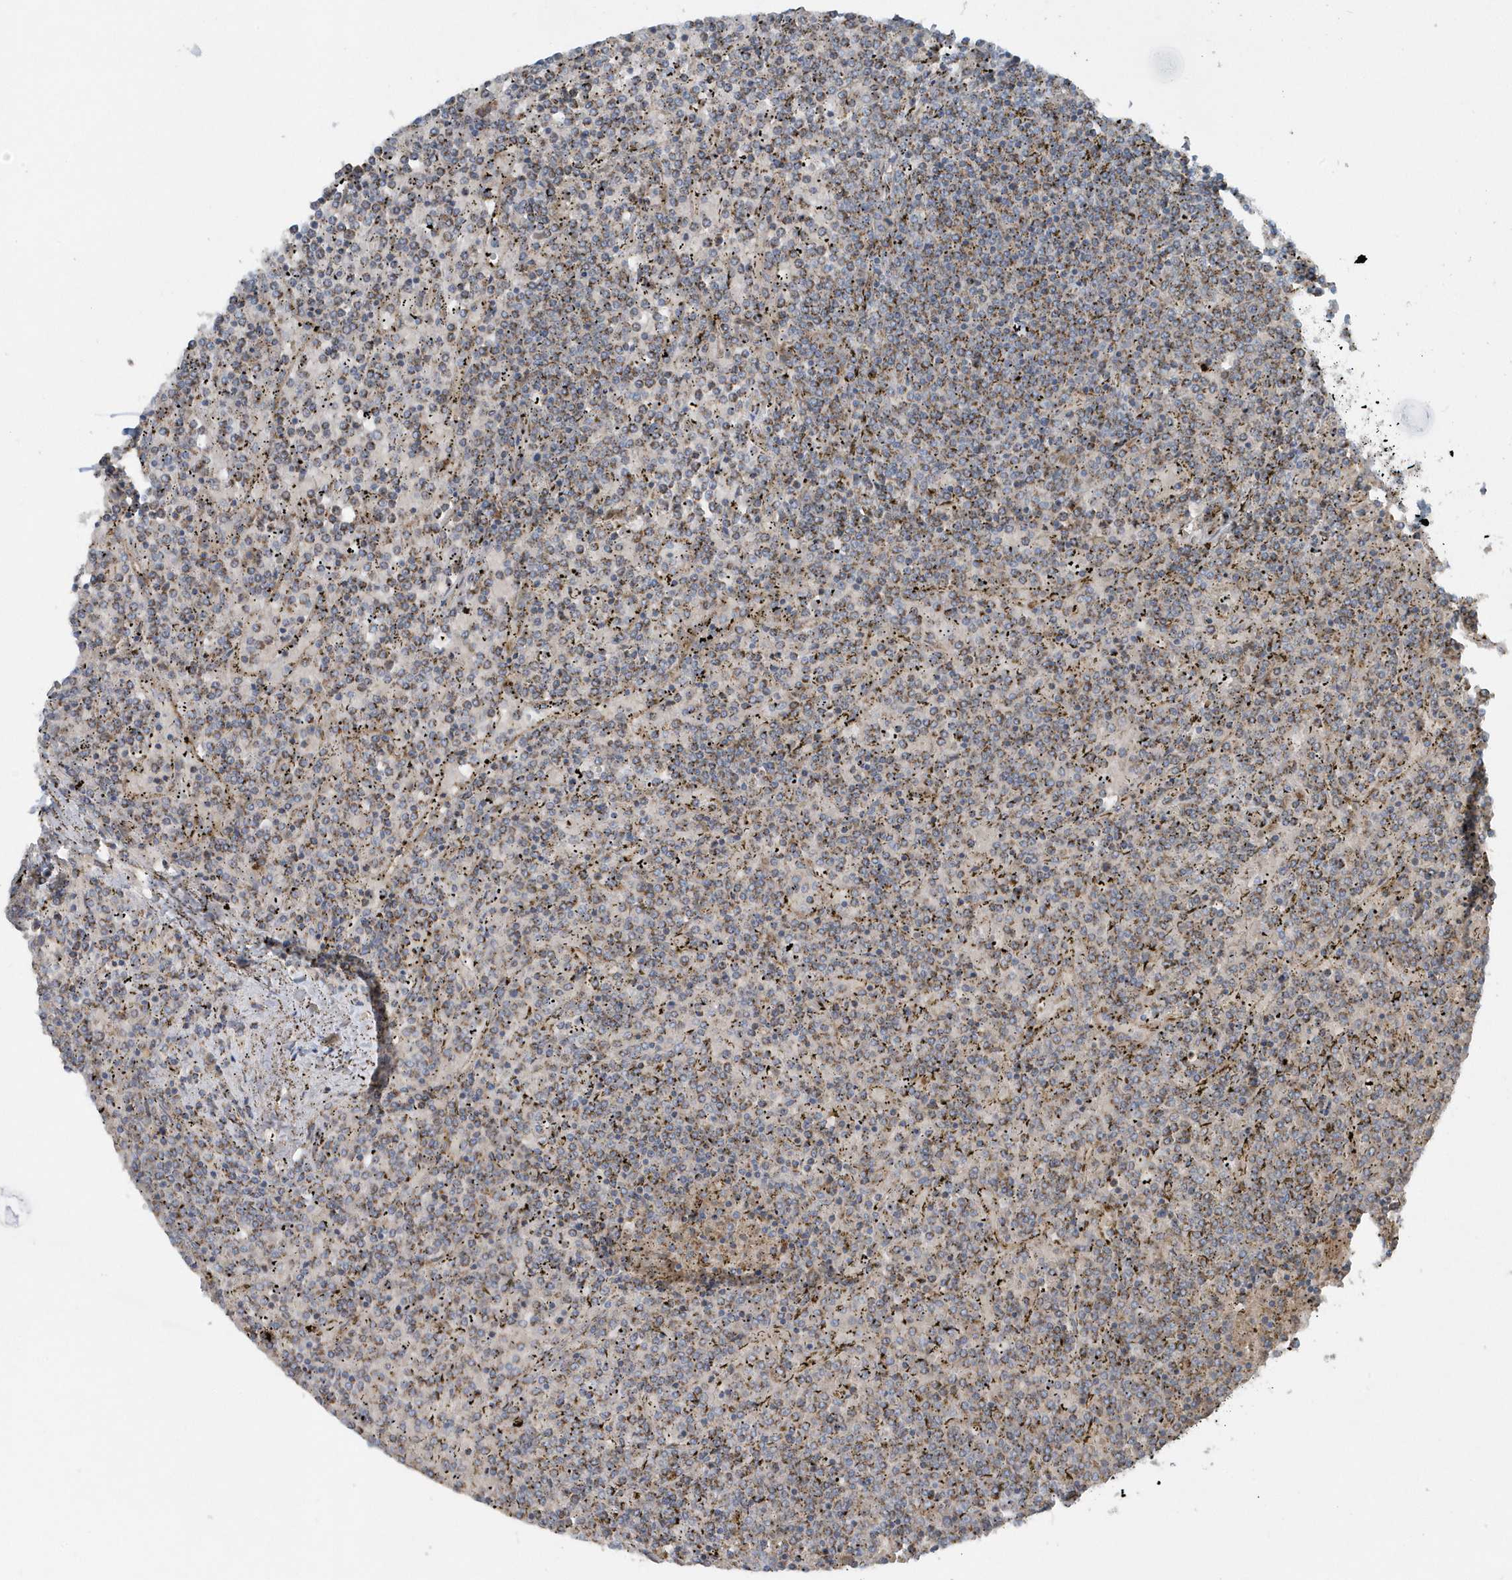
{"staining": {"intensity": "weak", "quantity": "25%-75%", "location": "cytoplasmic/membranous"}, "tissue": "lymphoma", "cell_type": "Tumor cells", "image_type": "cancer", "snomed": [{"axis": "morphology", "description": "Malignant lymphoma, non-Hodgkin's type, Low grade"}, {"axis": "topography", "description": "Spleen"}], "caption": "The image demonstrates immunohistochemical staining of low-grade malignant lymphoma, non-Hodgkin's type. There is weak cytoplasmic/membranous staining is seen in approximately 25%-75% of tumor cells.", "gene": "SLC38A2", "patient": {"sex": "female", "age": 19}}